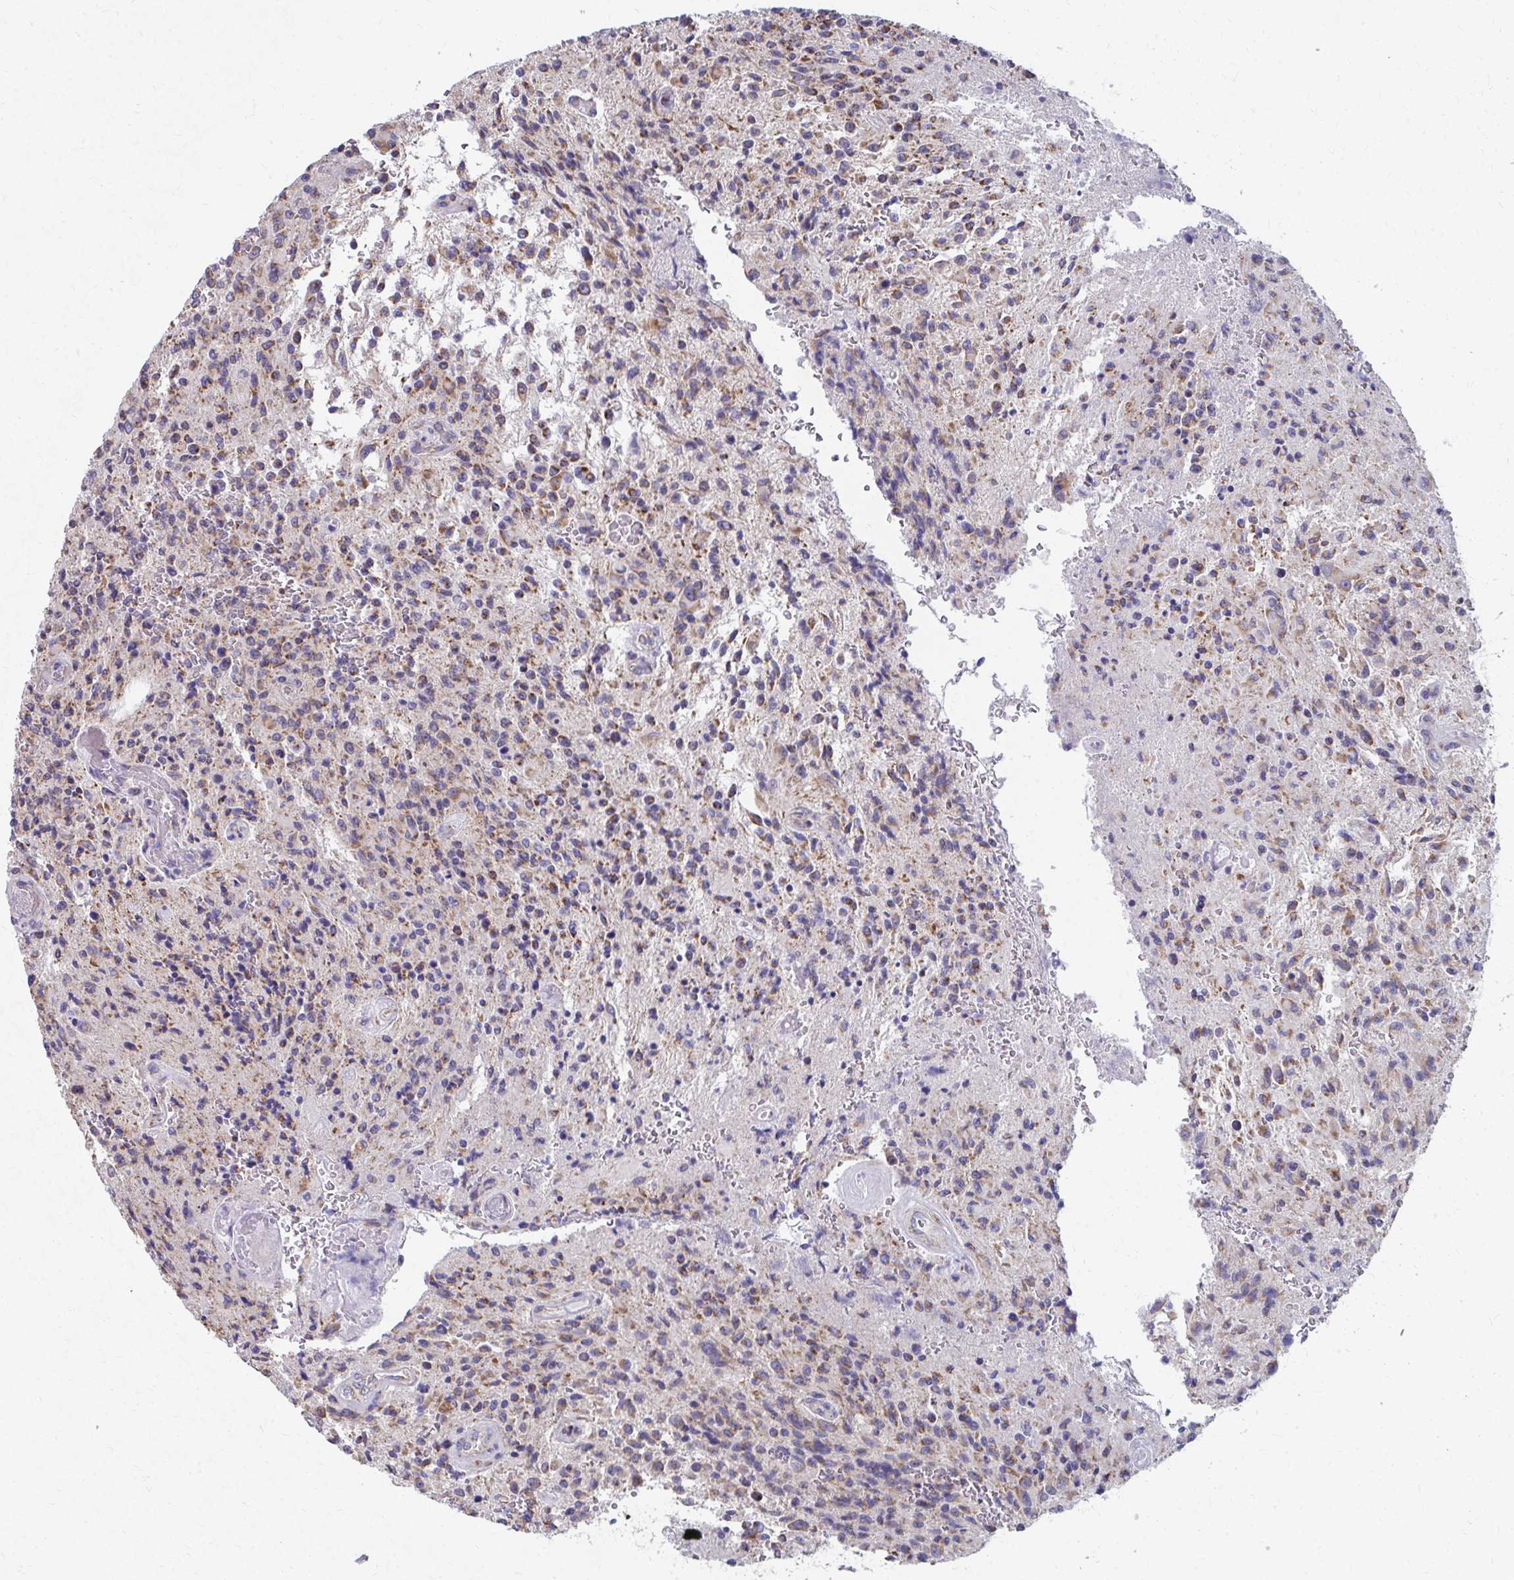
{"staining": {"intensity": "moderate", "quantity": "25%-75%", "location": "cytoplasmic/membranous"}, "tissue": "glioma", "cell_type": "Tumor cells", "image_type": "cancer", "snomed": [{"axis": "morphology", "description": "Normal tissue, NOS"}, {"axis": "morphology", "description": "Glioma, malignant, High grade"}, {"axis": "topography", "description": "Cerebral cortex"}], "caption": "Moderate cytoplasmic/membranous expression is appreciated in approximately 25%-75% of tumor cells in glioma.", "gene": "RCC1L", "patient": {"sex": "male", "age": 56}}